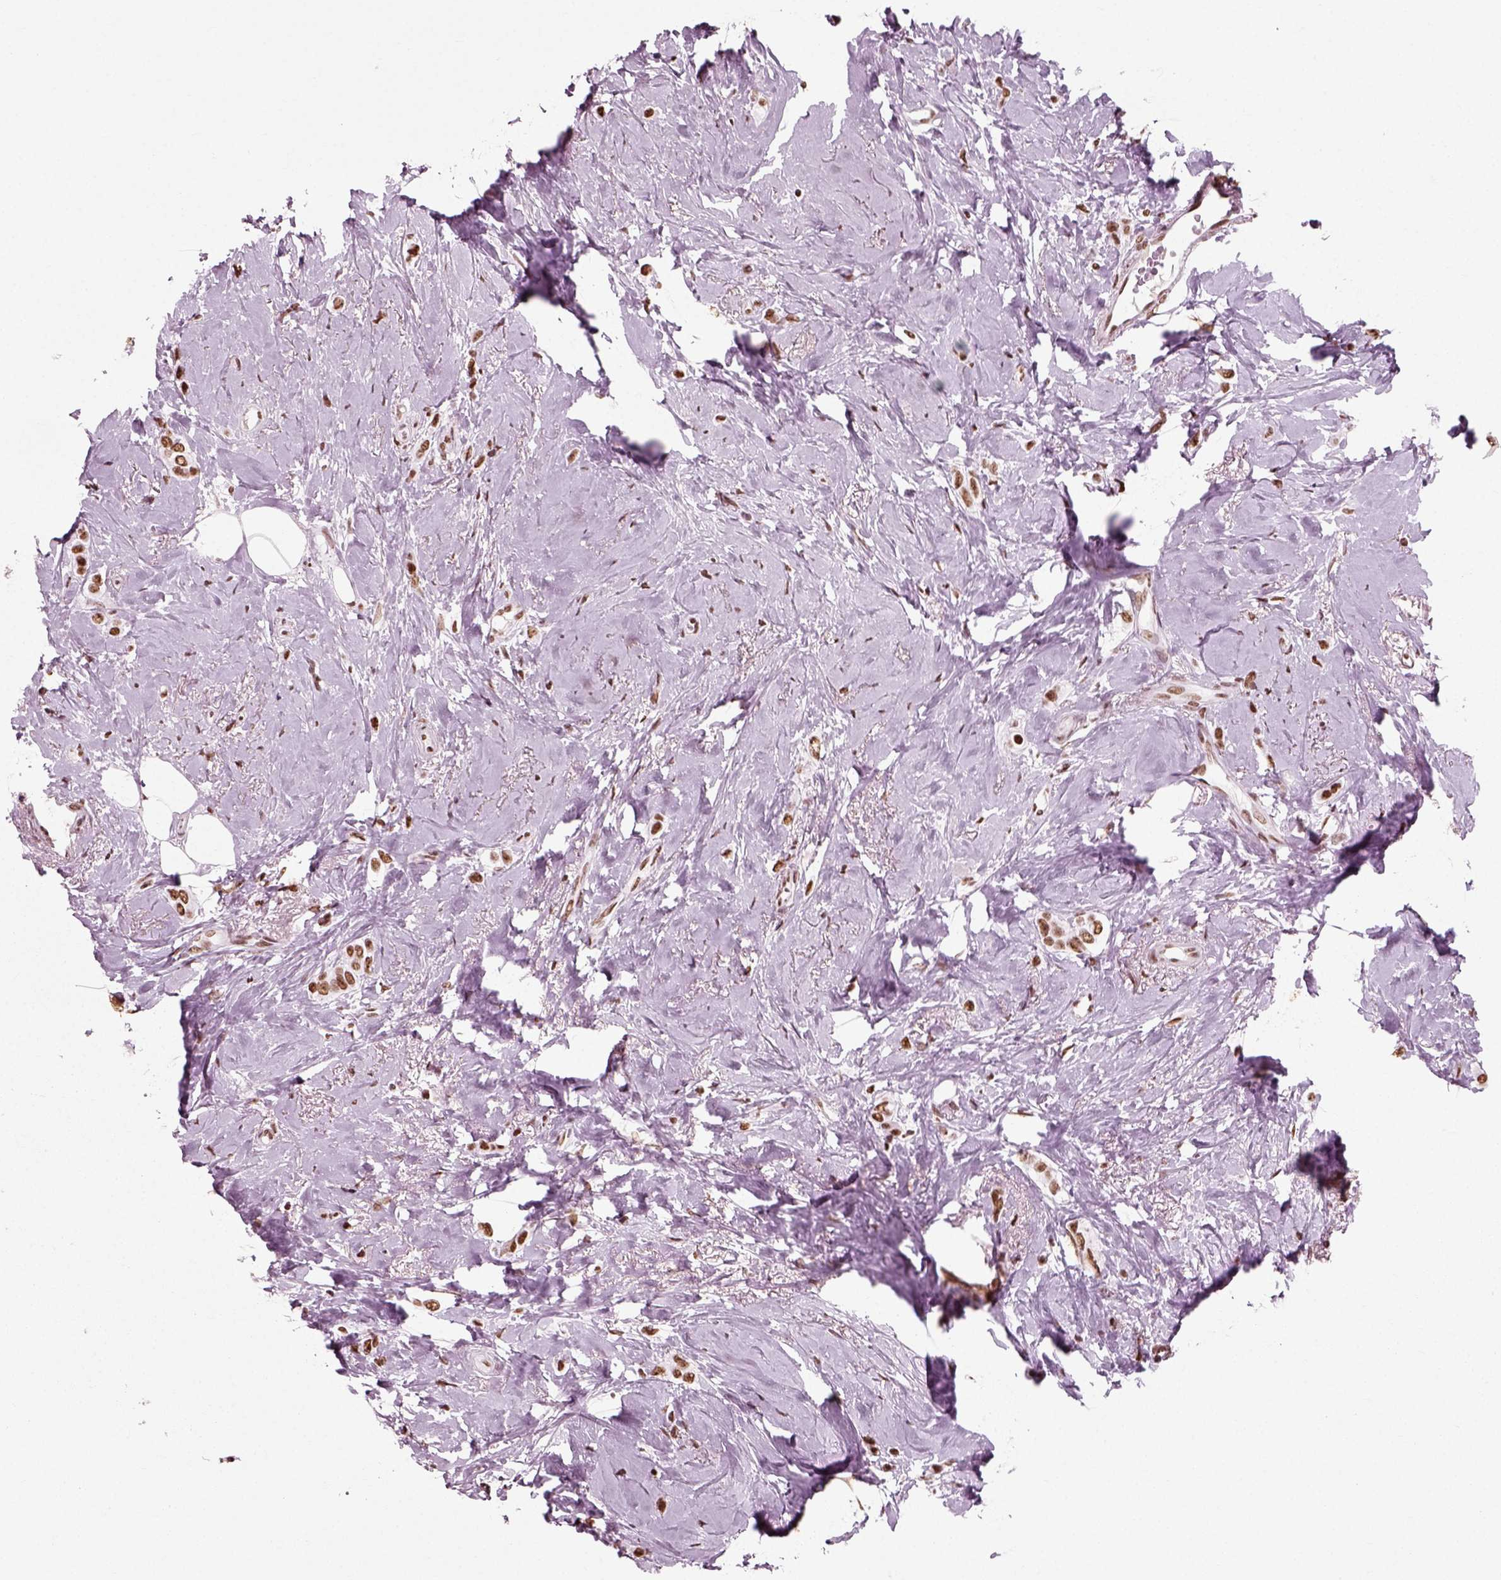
{"staining": {"intensity": "strong", "quantity": ">75%", "location": "nuclear"}, "tissue": "breast cancer", "cell_type": "Tumor cells", "image_type": "cancer", "snomed": [{"axis": "morphology", "description": "Lobular carcinoma"}, {"axis": "topography", "description": "Breast"}], "caption": "The immunohistochemical stain highlights strong nuclear positivity in tumor cells of breast cancer tissue. Using DAB (3,3'-diaminobenzidine) (brown) and hematoxylin (blue) stains, captured at high magnification using brightfield microscopy.", "gene": "POLR1H", "patient": {"sex": "female", "age": 66}}